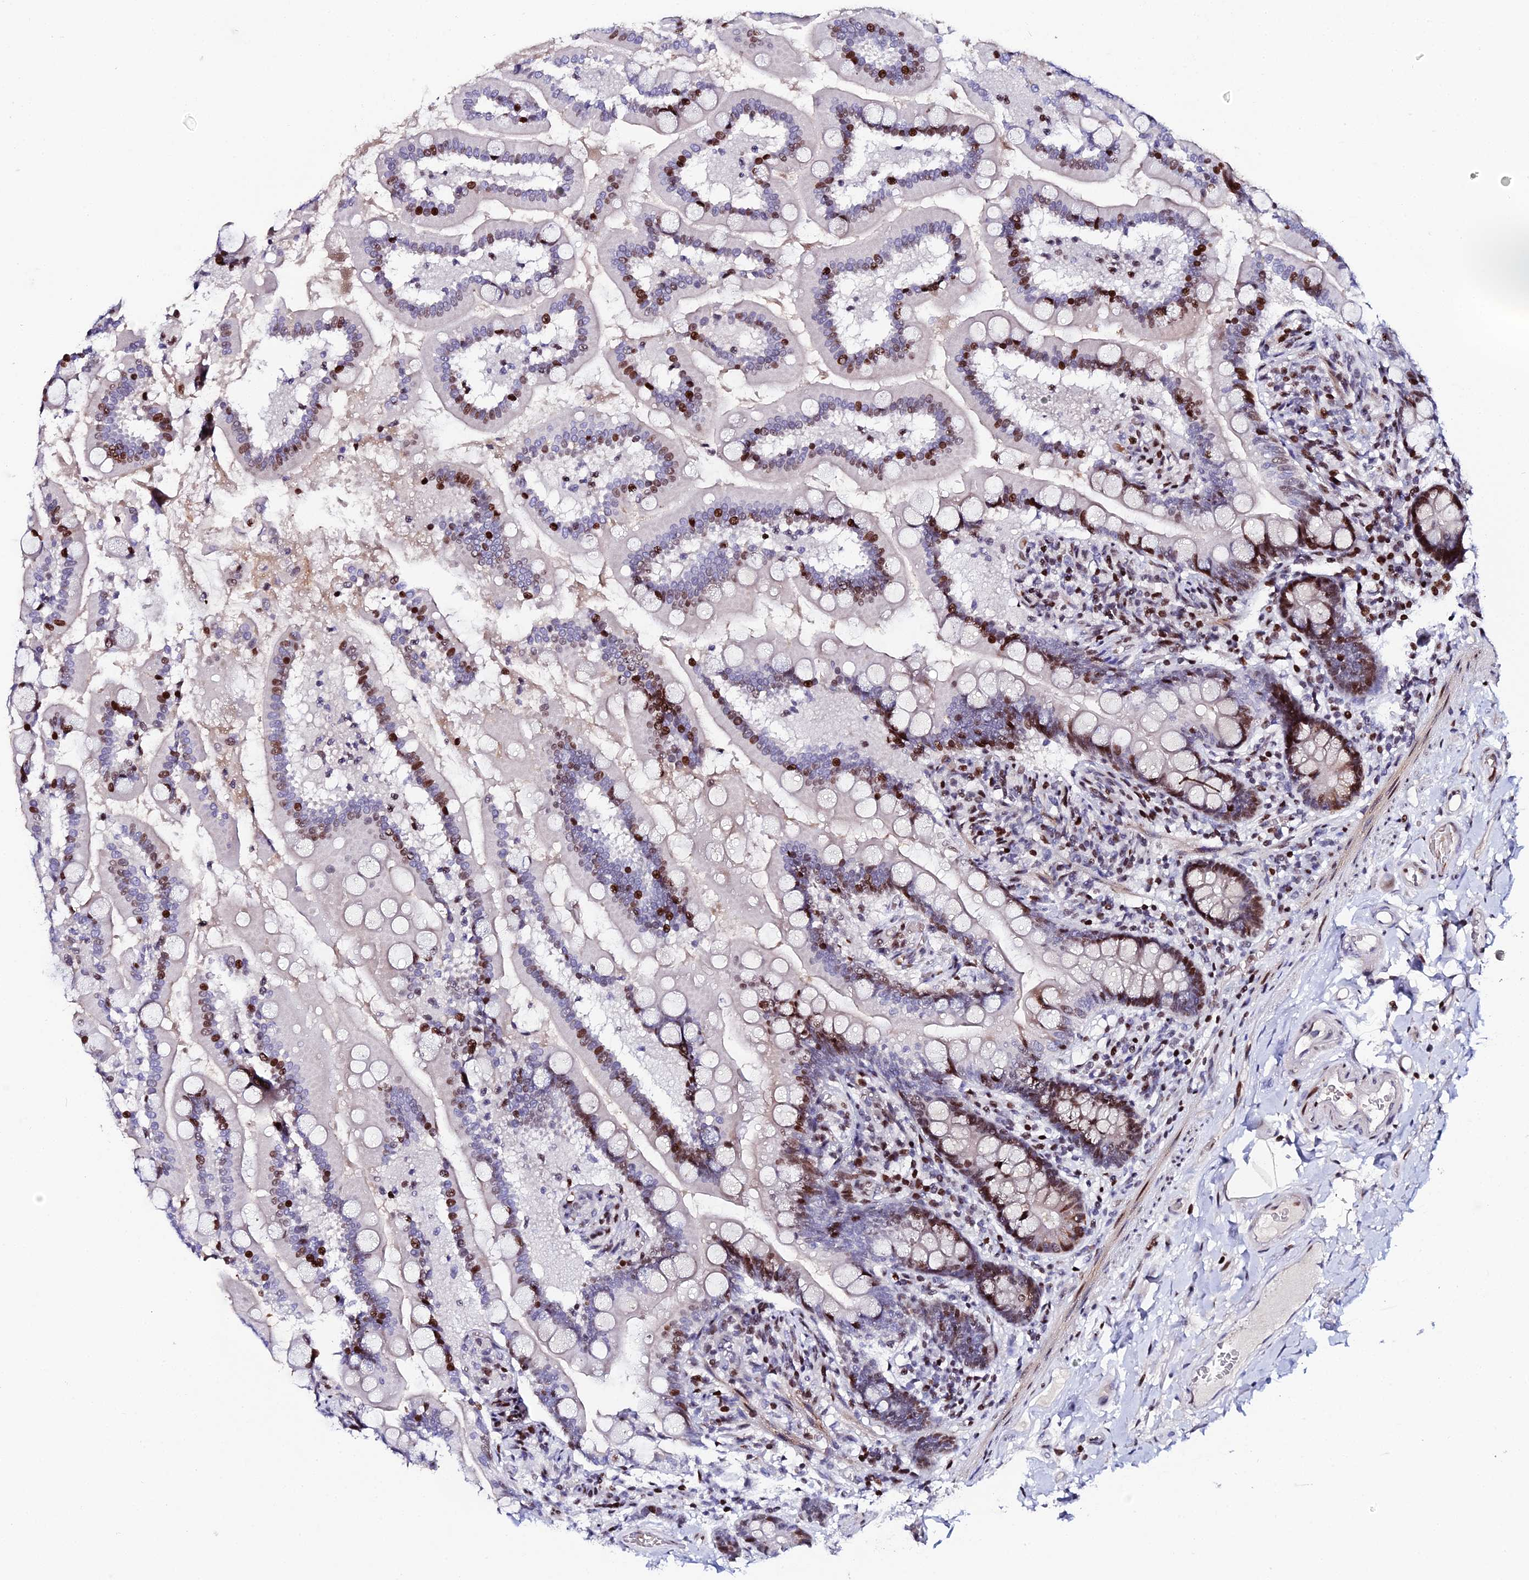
{"staining": {"intensity": "strong", "quantity": "25%-75%", "location": "nuclear"}, "tissue": "small intestine", "cell_type": "Glandular cells", "image_type": "normal", "snomed": [{"axis": "morphology", "description": "Normal tissue, NOS"}, {"axis": "topography", "description": "Small intestine"}], "caption": "A photomicrograph of human small intestine stained for a protein shows strong nuclear brown staining in glandular cells. The protein is stained brown, and the nuclei are stained in blue (DAB IHC with brightfield microscopy, high magnification).", "gene": "MYNN", "patient": {"sex": "female", "age": 64}}